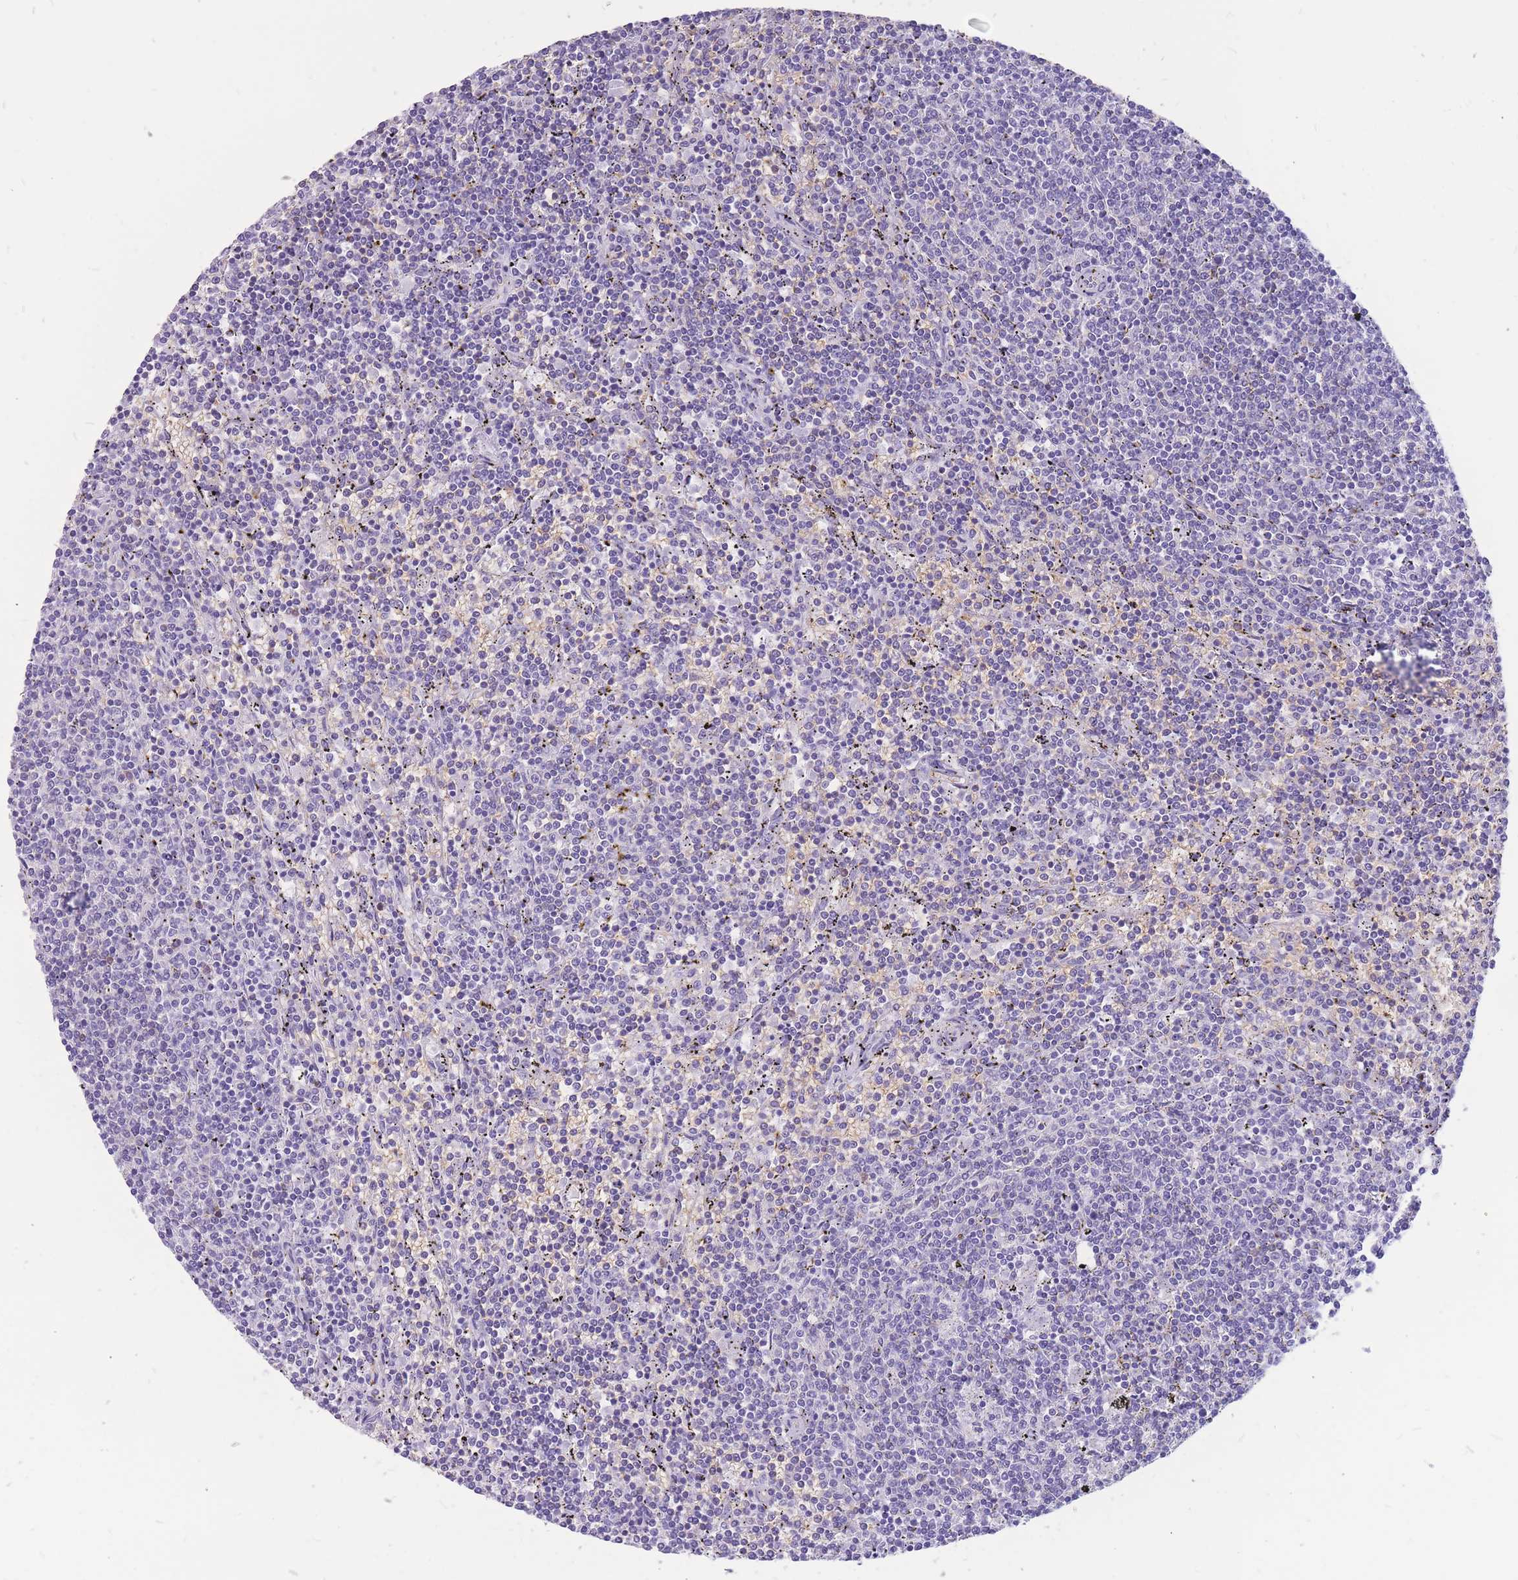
{"staining": {"intensity": "negative", "quantity": "none", "location": "none"}, "tissue": "lymphoma", "cell_type": "Tumor cells", "image_type": "cancer", "snomed": [{"axis": "morphology", "description": "Malignant lymphoma, non-Hodgkin's type, Low grade"}, {"axis": "topography", "description": "Spleen"}], "caption": "Immunohistochemistry photomicrograph of human low-grade malignant lymphoma, non-Hodgkin's type stained for a protein (brown), which demonstrates no expression in tumor cells.", "gene": "ADD2", "patient": {"sex": "female", "age": 50}}